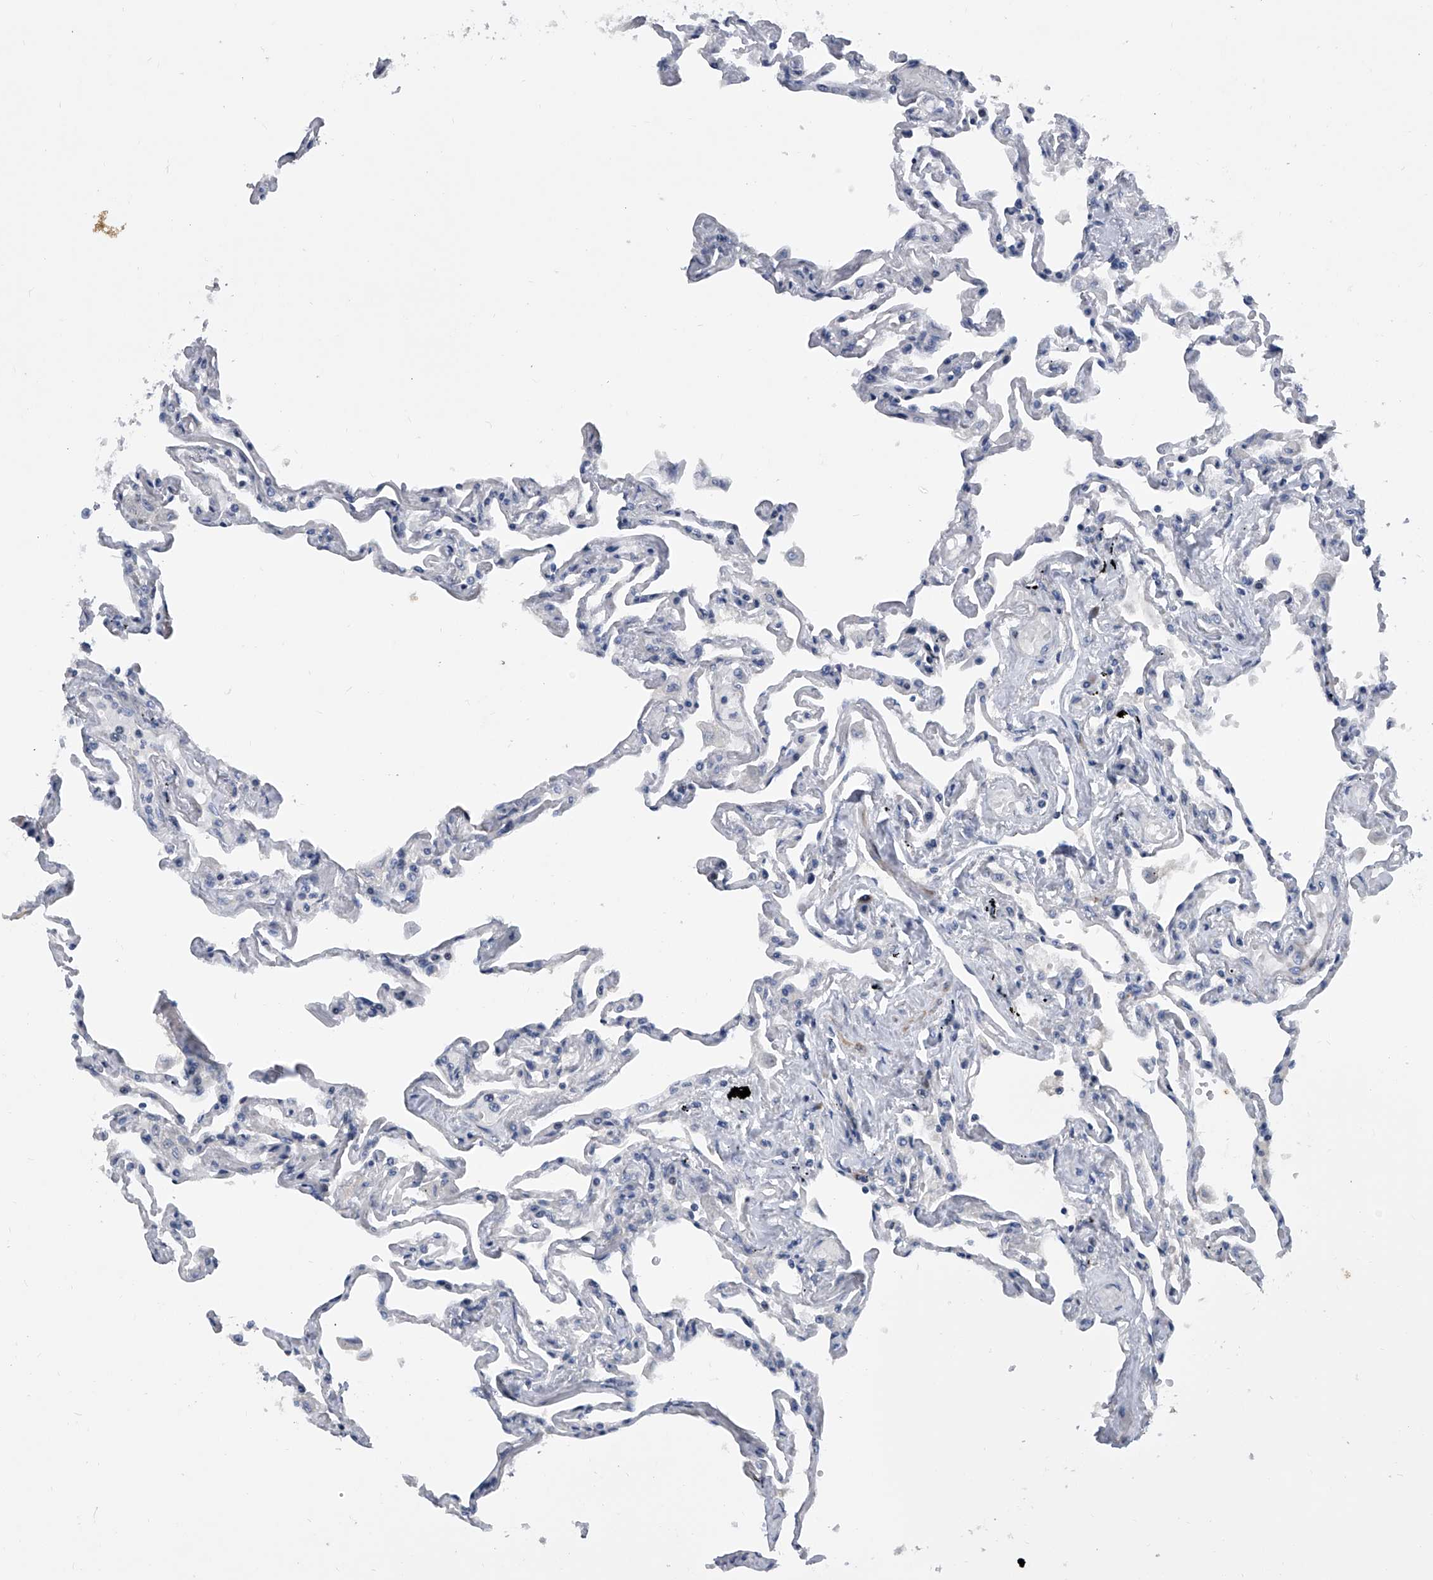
{"staining": {"intensity": "moderate", "quantity": "<25%", "location": "cytoplasmic/membranous"}, "tissue": "lung", "cell_type": "Alveolar cells", "image_type": "normal", "snomed": [{"axis": "morphology", "description": "Normal tissue, NOS"}, {"axis": "topography", "description": "Lung"}], "caption": "Benign lung exhibits moderate cytoplasmic/membranous positivity in about <25% of alveolar cells, visualized by immunohistochemistry.", "gene": "DLGAP2", "patient": {"sex": "female", "age": 67}}